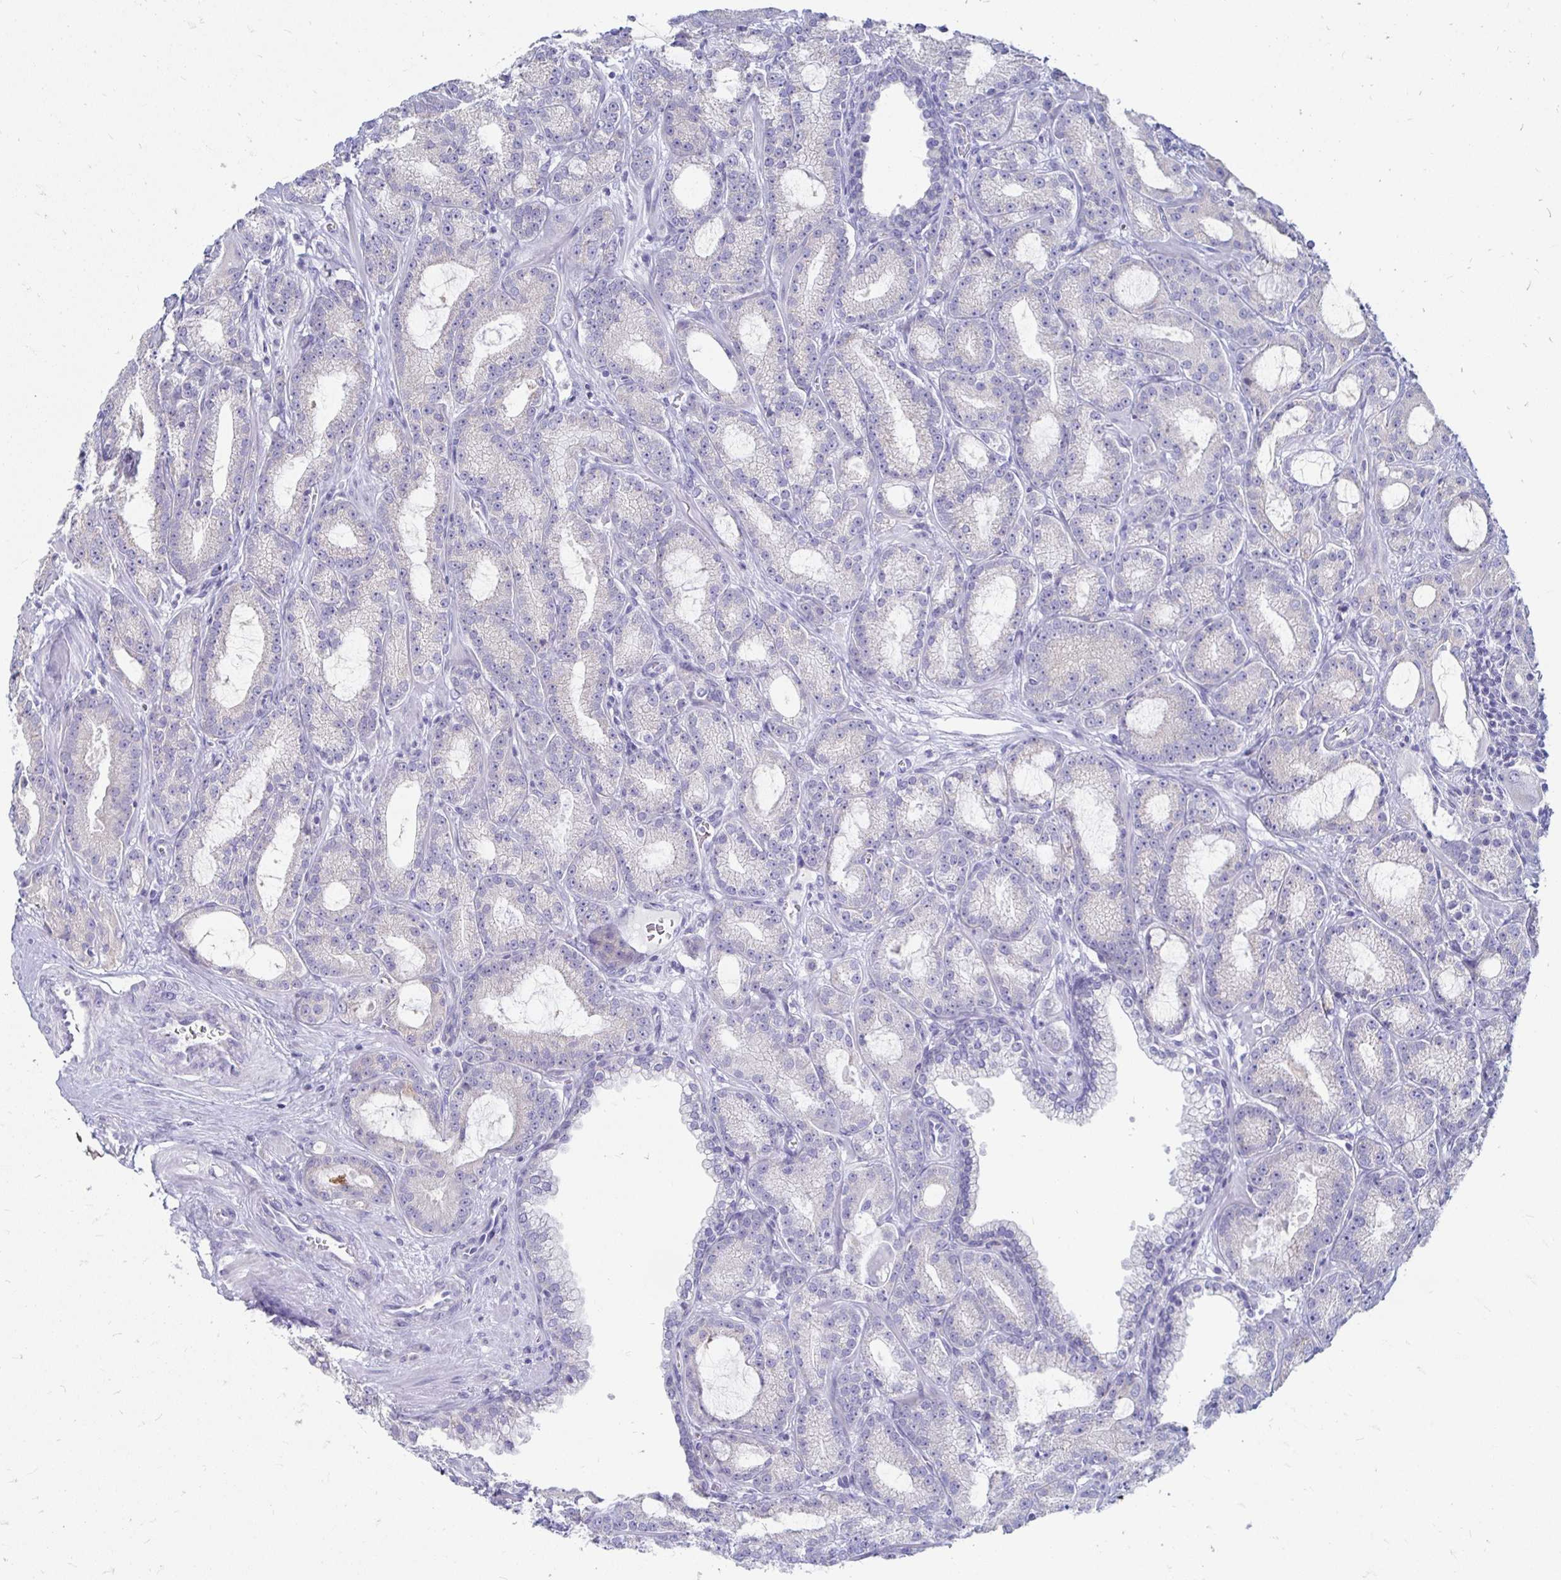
{"staining": {"intensity": "negative", "quantity": "none", "location": "none"}, "tissue": "prostate cancer", "cell_type": "Tumor cells", "image_type": "cancer", "snomed": [{"axis": "morphology", "description": "Adenocarcinoma, High grade"}, {"axis": "topography", "description": "Prostate"}], "caption": "There is no significant staining in tumor cells of prostate cancer (adenocarcinoma (high-grade)).", "gene": "PEG10", "patient": {"sex": "male", "age": 65}}